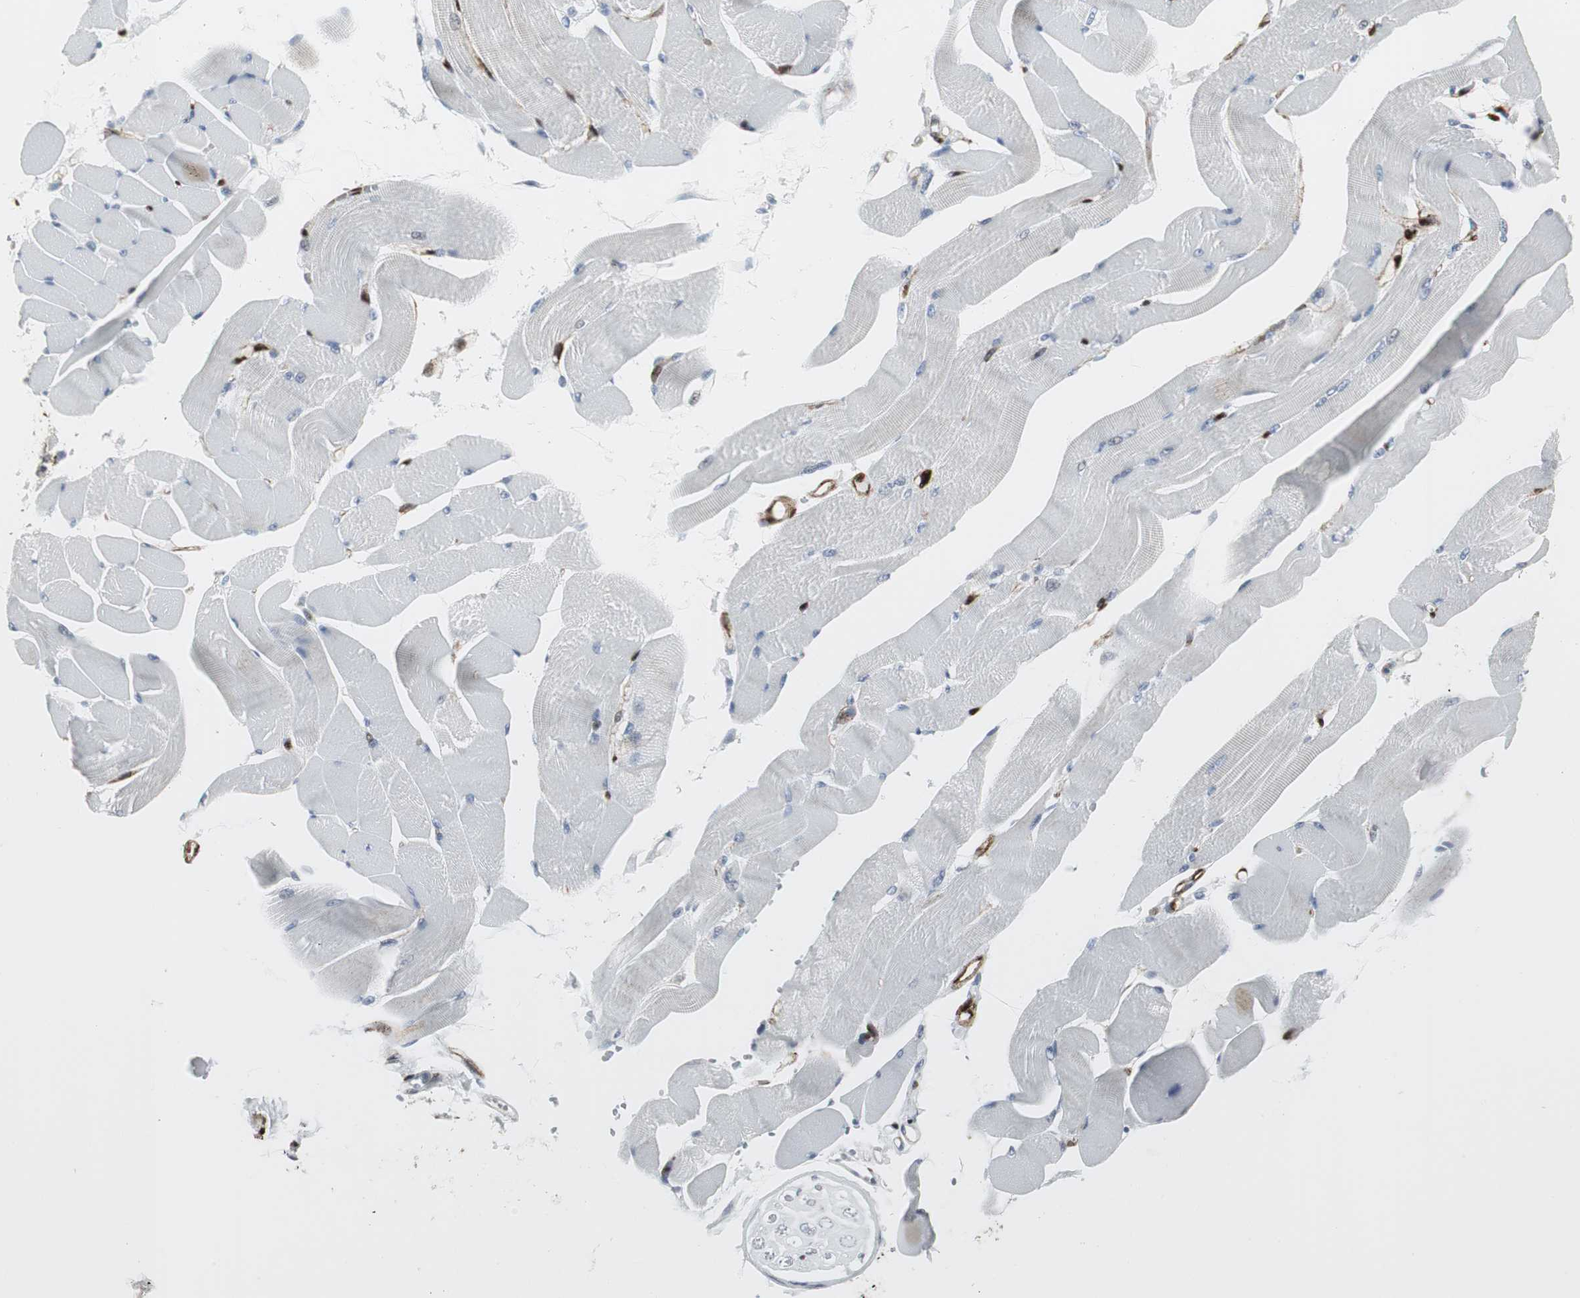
{"staining": {"intensity": "negative", "quantity": "none", "location": "none"}, "tissue": "skeletal muscle", "cell_type": "Myocytes", "image_type": "normal", "snomed": [{"axis": "morphology", "description": "Normal tissue, NOS"}, {"axis": "topography", "description": "Skeletal muscle"}, {"axis": "topography", "description": "Peripheral nerve tissue"}], "caption": "Photomicrograph shows no significant protein expression in myocytes of normal skeletal muscle. (DAB (3,3'-diaminobenzidine) immunohistochemistry (IHC) visualized using brightfield microscopy, high magnification).", "gene": "PPP1R14A", "patient": {"sex": "female", "age": 84}}